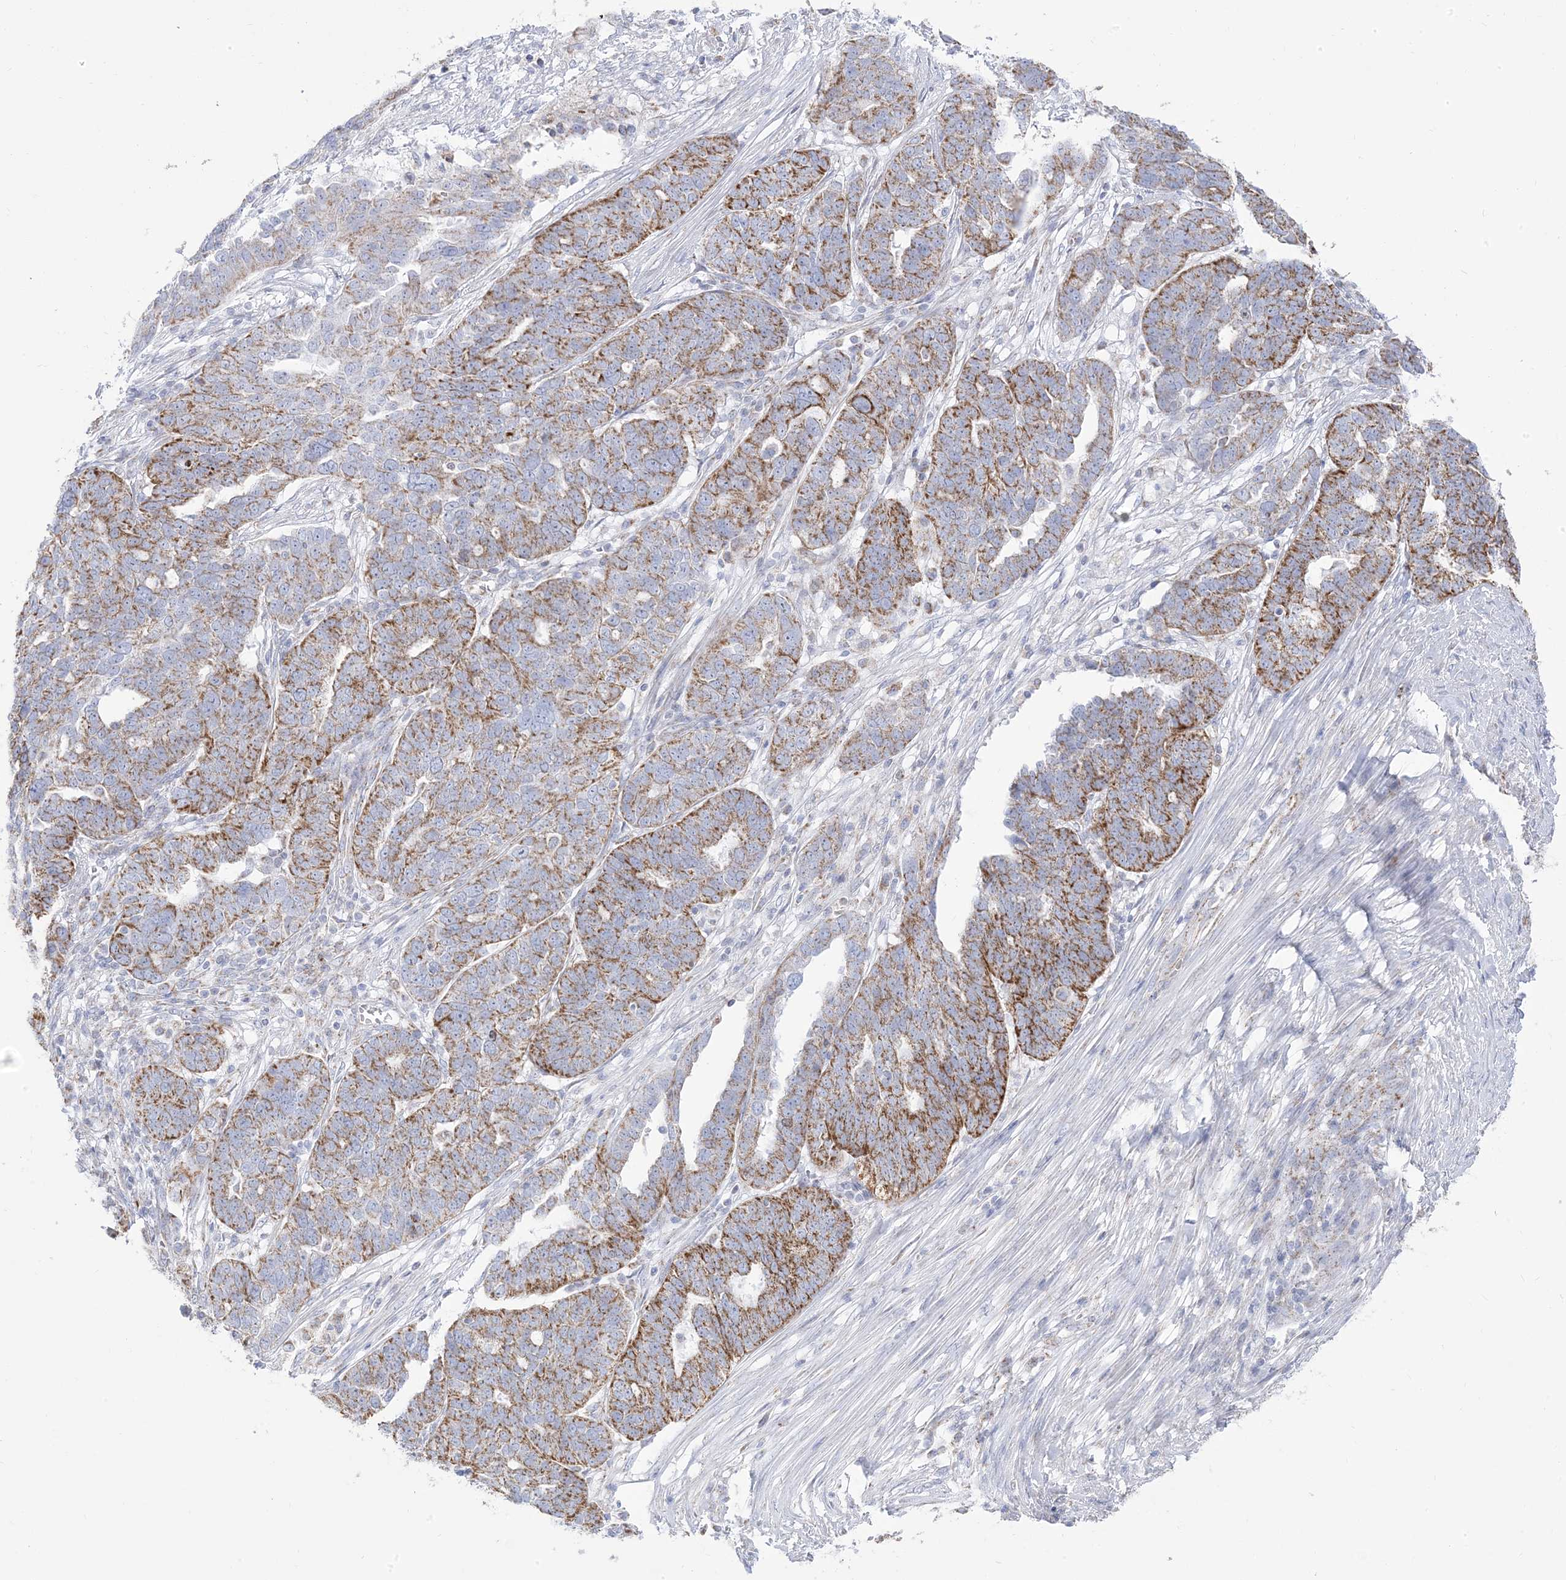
{"staining": {"intensity": "moderate", "quantity": ">75%", "location": "cytoplasmic/membranous"}, "tissue": "ovarian cancer", "cell_type": "Tumor cells", "image_type": "cancer", "snomed": [{"axis": "morphology", "description": "Cystadenocarcinoma, serous, NOS"}, {"axis": "topography", "description": "Ovary"}], "caption": "Protein analysis of ovarian cancer tissue exhibits moderate cytoplasmic/membranous expression in about >75% of tumor cells. The staining was performed using DAB (3,3'-diaminobenzidine), with brown indicating positive protein expression. Nuclei are stained blue with hematoxylin.", "gene": "PCCB", "patient": {"sex": "female", "age": 59}}